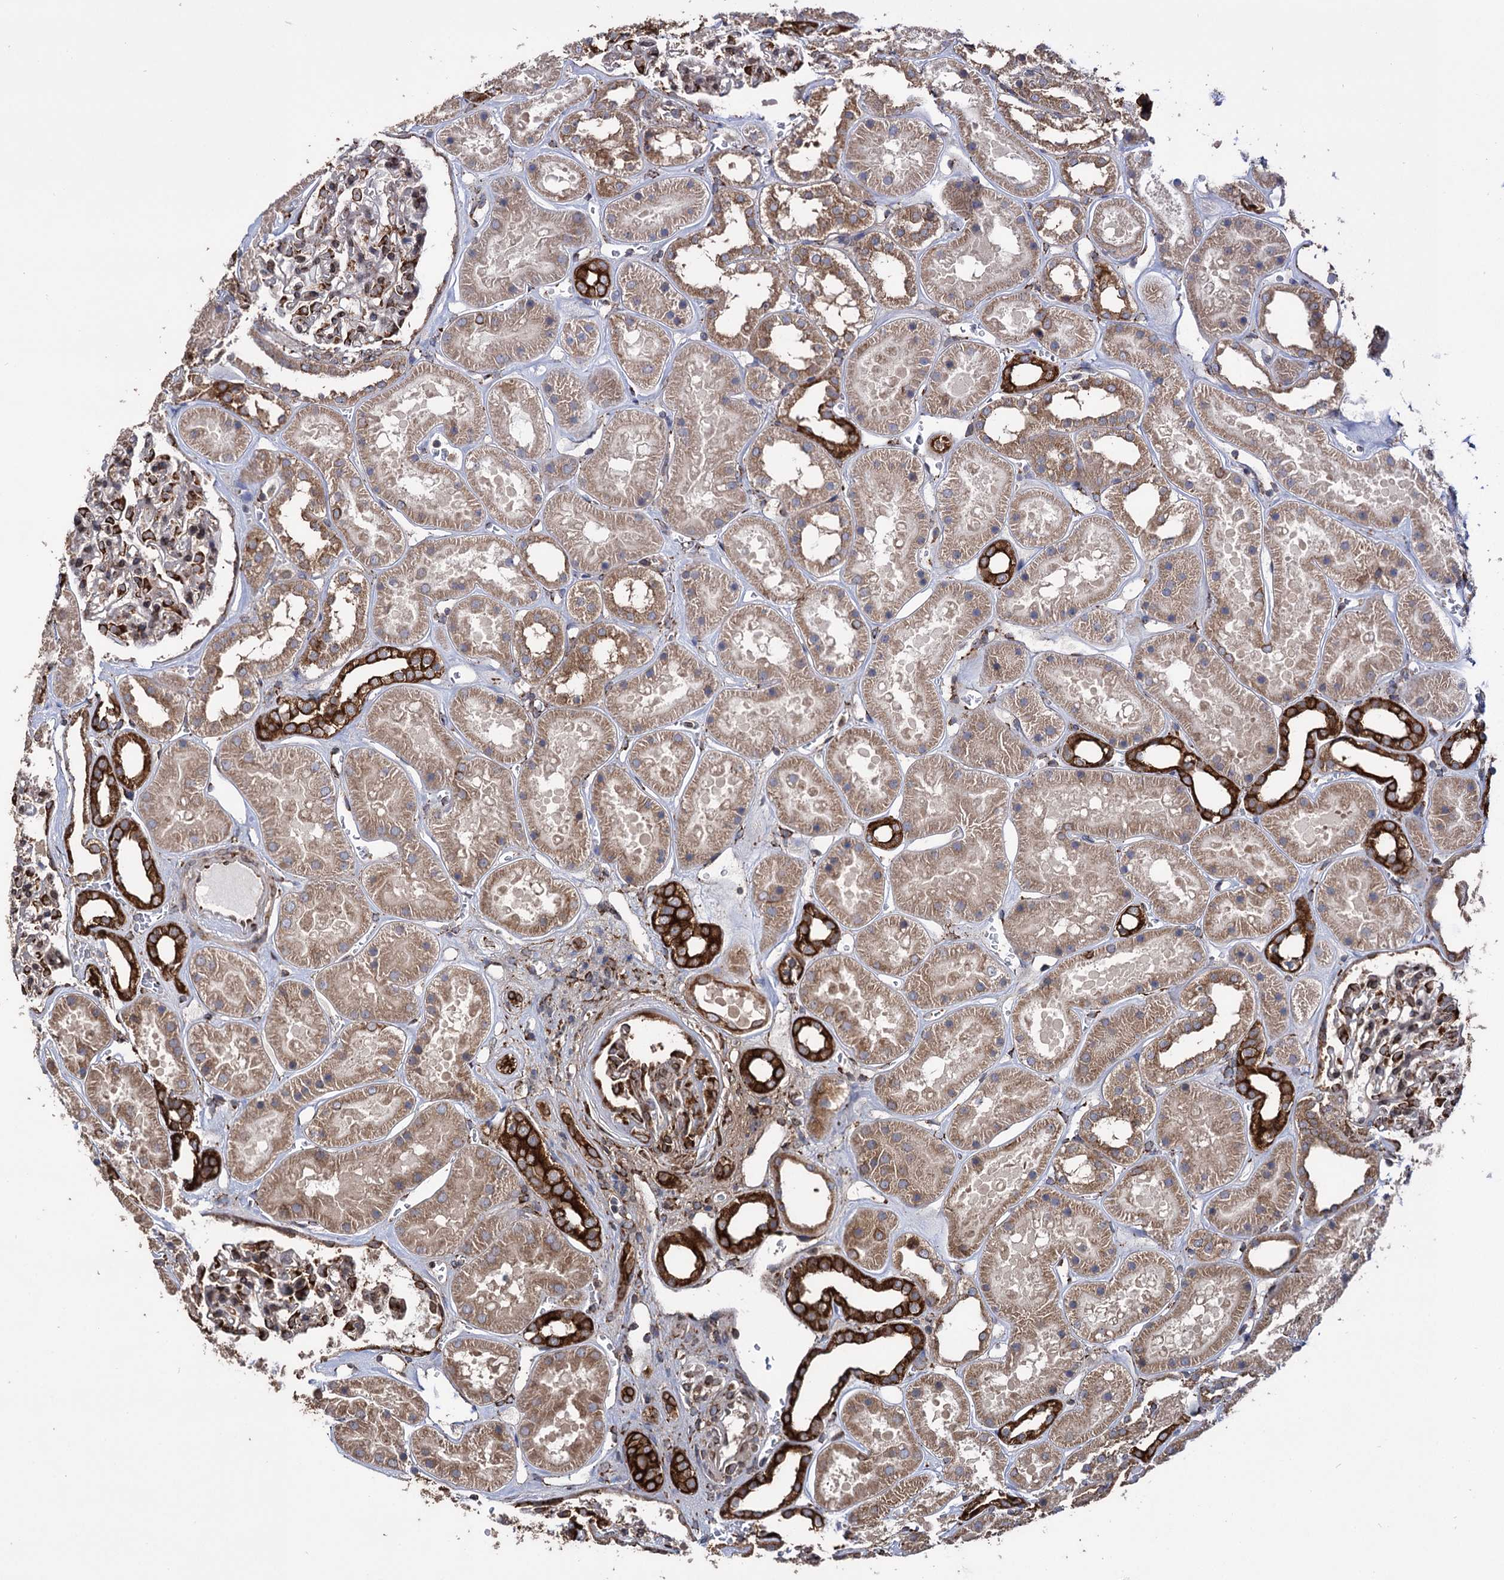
{"staining": {"intensity": "strong", "quantity": "25%-75%", "location": "cytoplasmic/membranous"}, "tissue": "kidney", "cell_type": "Cells in glomeruli", "image_type": "normal", "snomed": [{"axis": "morphology", "description": "Normal tissue, NOS"}, {"axis": "topography", "description": "Kidney"}], "caption": "Immunohistochemistry (IHC) micrograph of benign kidney stained for a protein (brown), which demonstrates high levels of strong cytoplasmic/membranous staining in about 25%-75% of cells in glomeruli.", "gene": "CDAN1", "patient": {"sex": "female", "age": 41}}